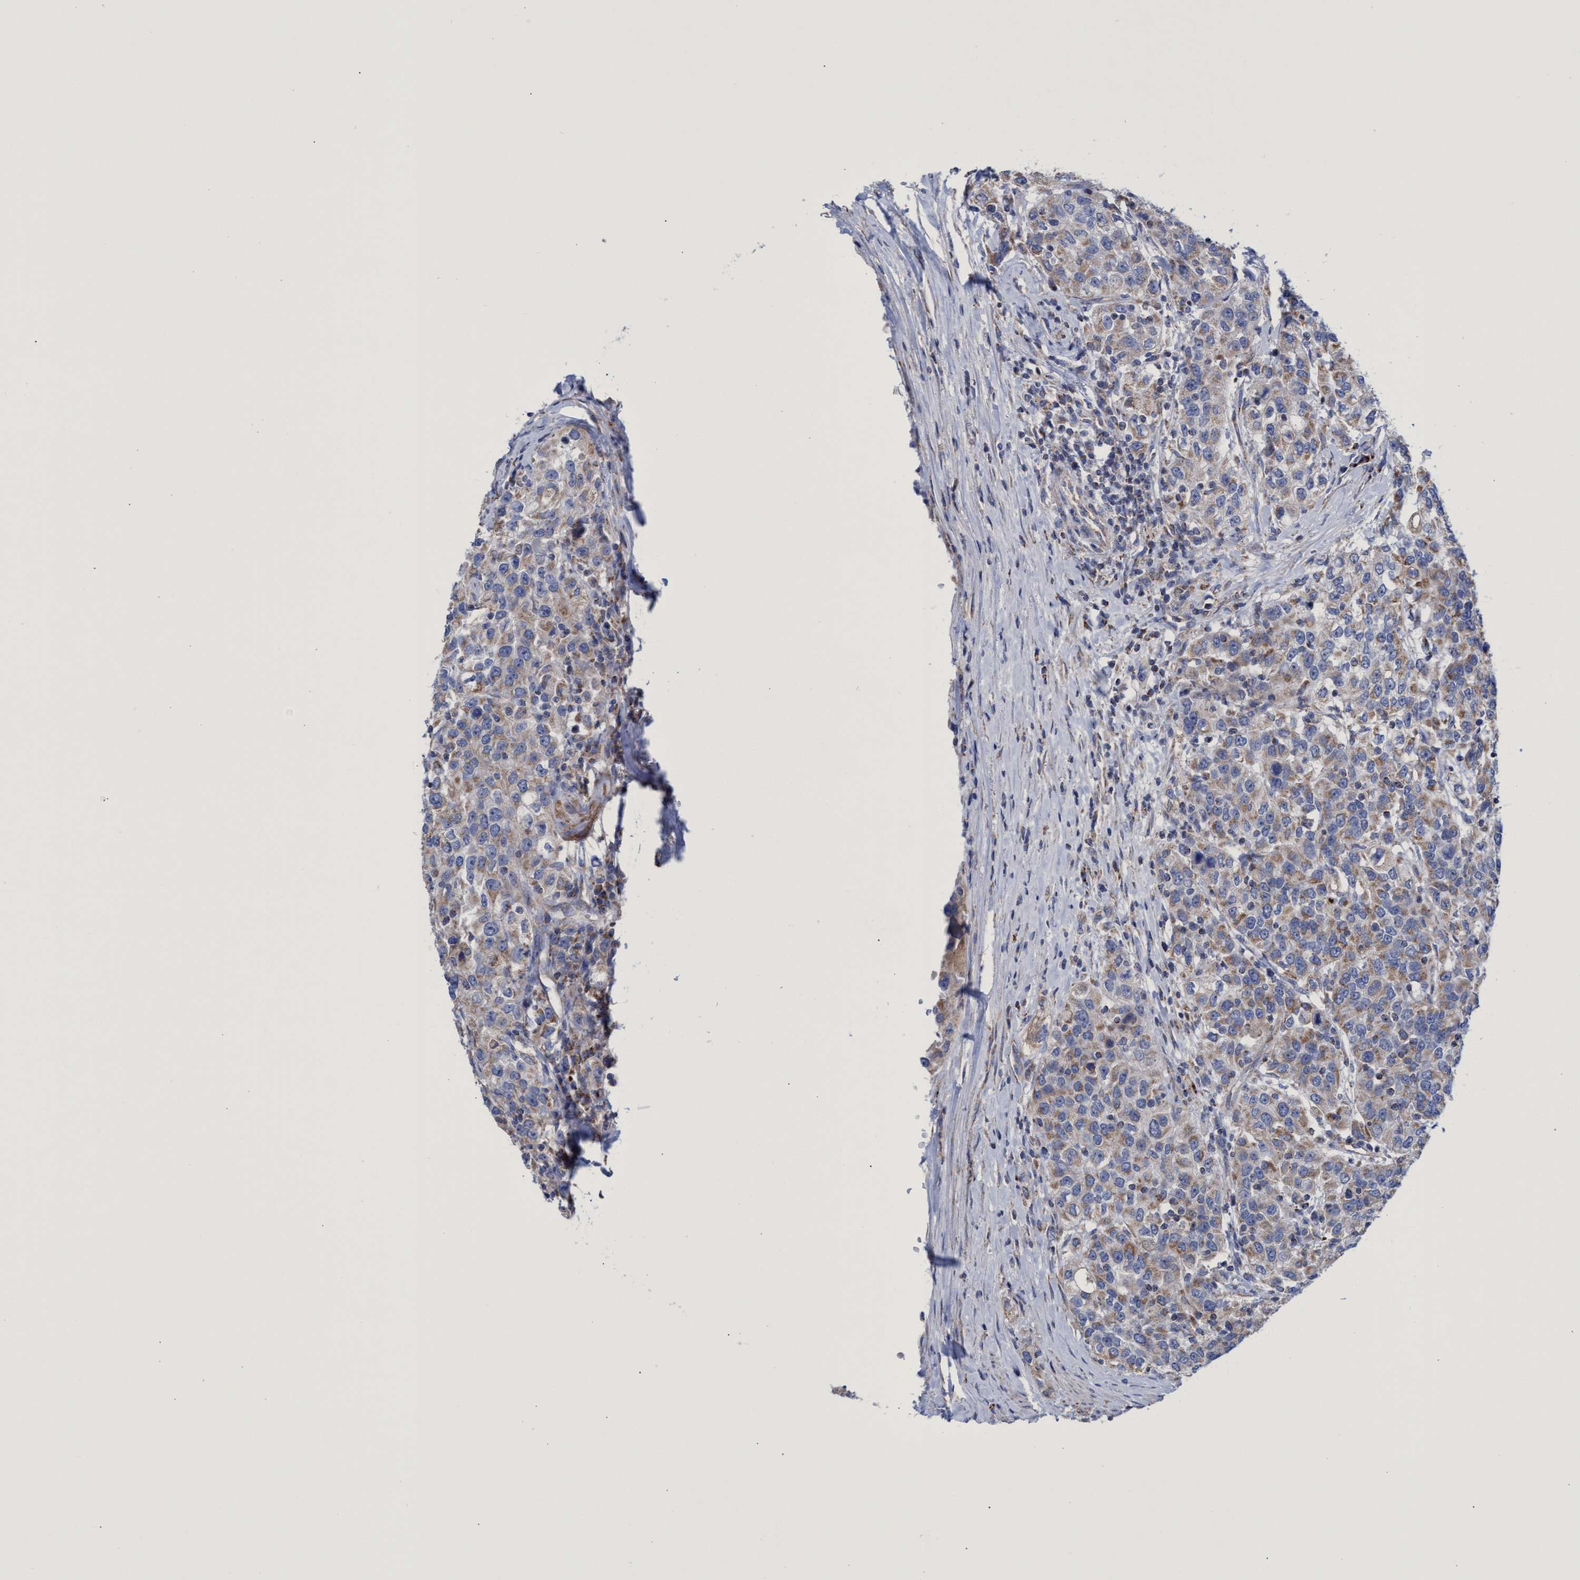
{"staining": {"intensity": "moderate", "quantity": ">75%", "location": "cytoplasmic/membranous"}, "tissue": "urothelial cancer", "cell_type": "Tumor cells", "image_type": "cancer", "snomed": [{"axis": "morphology", "description": "Urothelial carcinoma, High grade"}, {"axis": "topography", "description": "Urinary bladder"}], "caption": "Human high-grade urothelial carcinoma stained with a brown dye displays moderate cytoplasmic/membranous positive positivity in about >75% of tumor cells.", "gene": "ZNF750", "patient": {"sex": "female", "age": 80}}